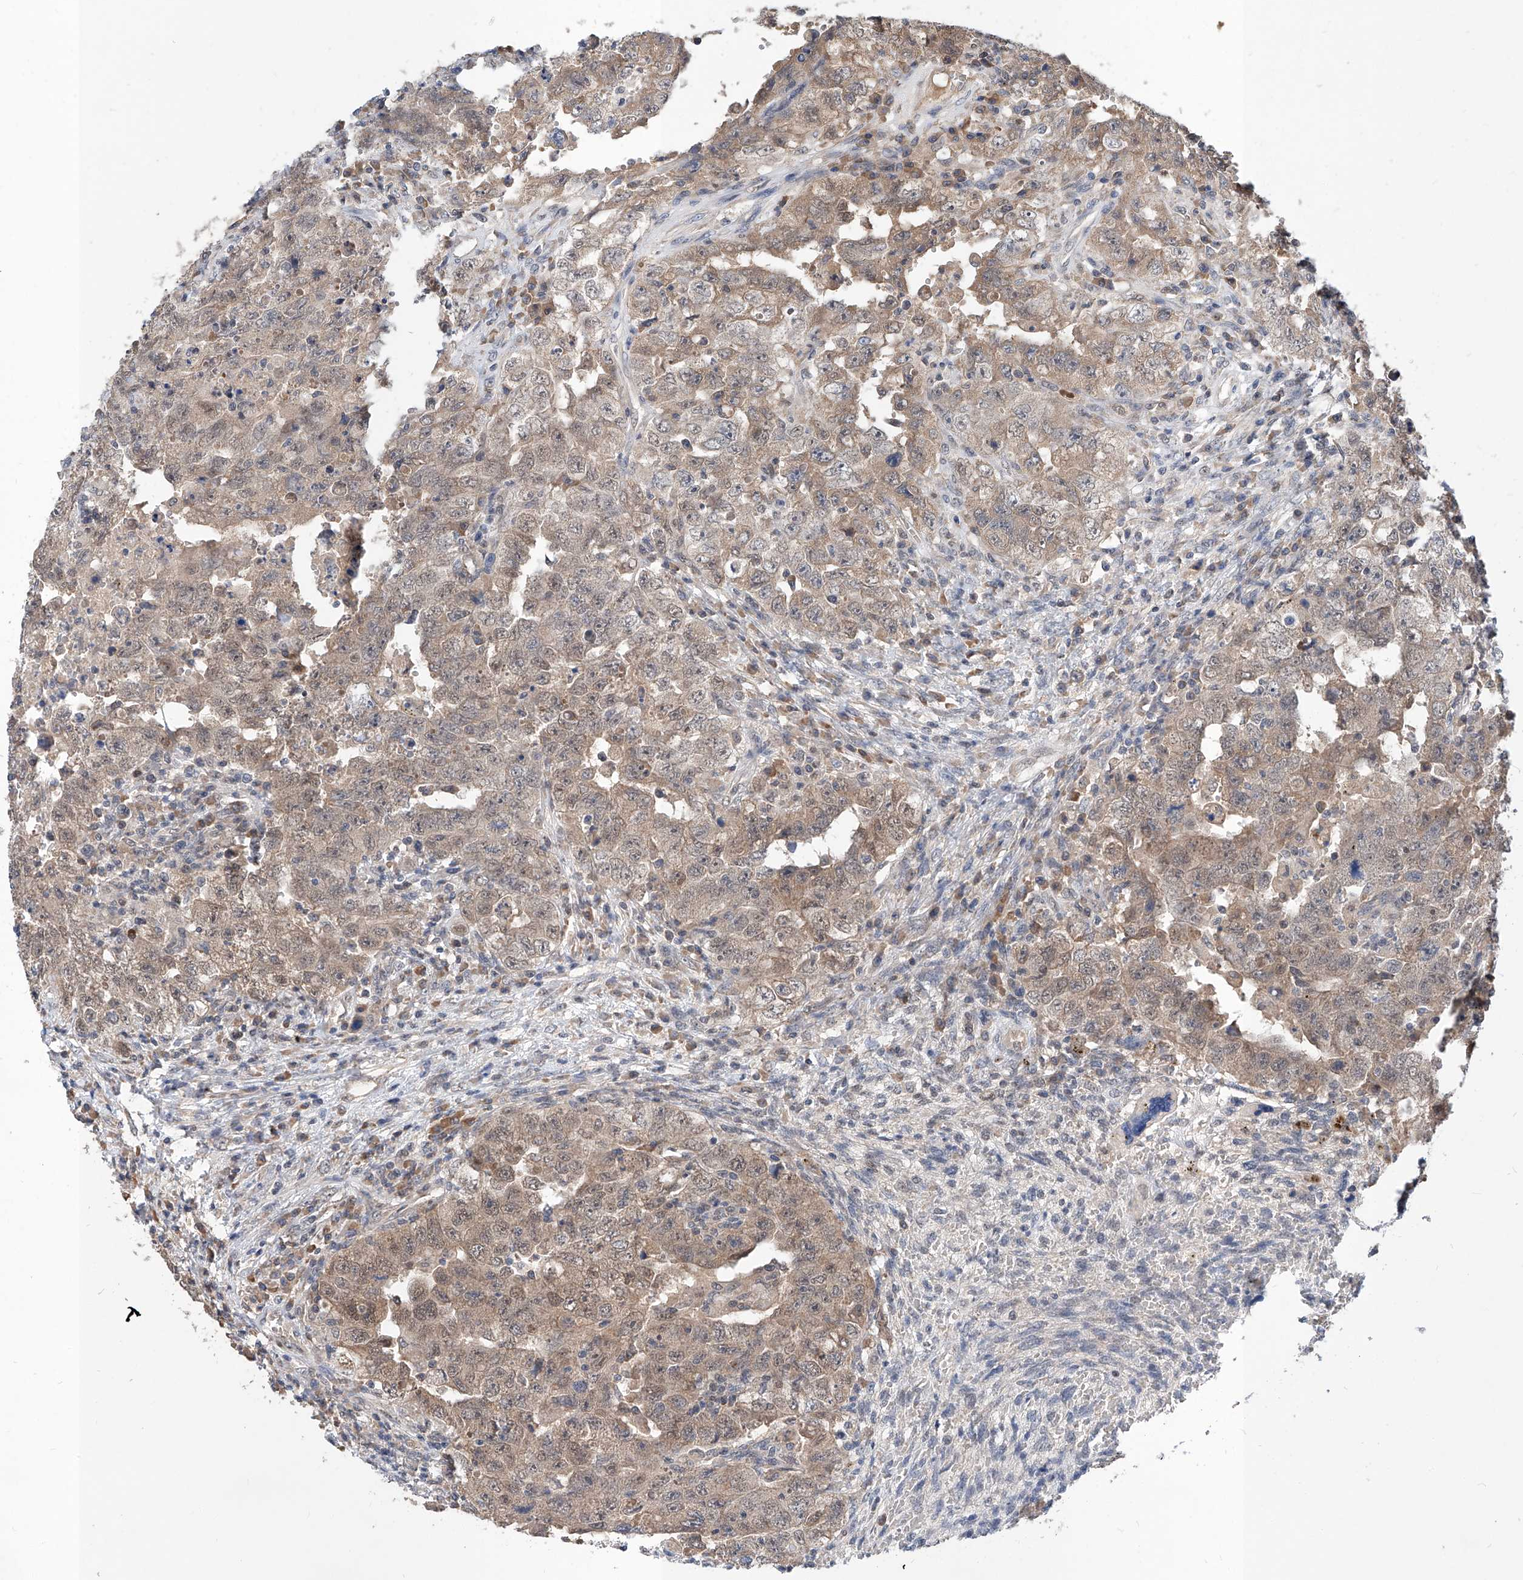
{"staining": {"intensity": "weak", "quantity": ">75%", "location": "cytoplasmic/membranous"}, "tissue": "testis cancer", "cell_type": "Tumor cells", "image_type": "cancer", "snomed": [{"axis": "morphology", "description": "Carcinoma, Embryonal, NOS"}, {"axis": "topography", "description": "Testis"}], "caption": "Protein expression by immunohistochemistry (IHC) displays weak cytoplasmic/membranous positivity in about >75% of tumor cells in testis cancer (embryonal carcinoma).", "gene": "CARMIL3", "patient": {"sex": "male", "age": 26}}